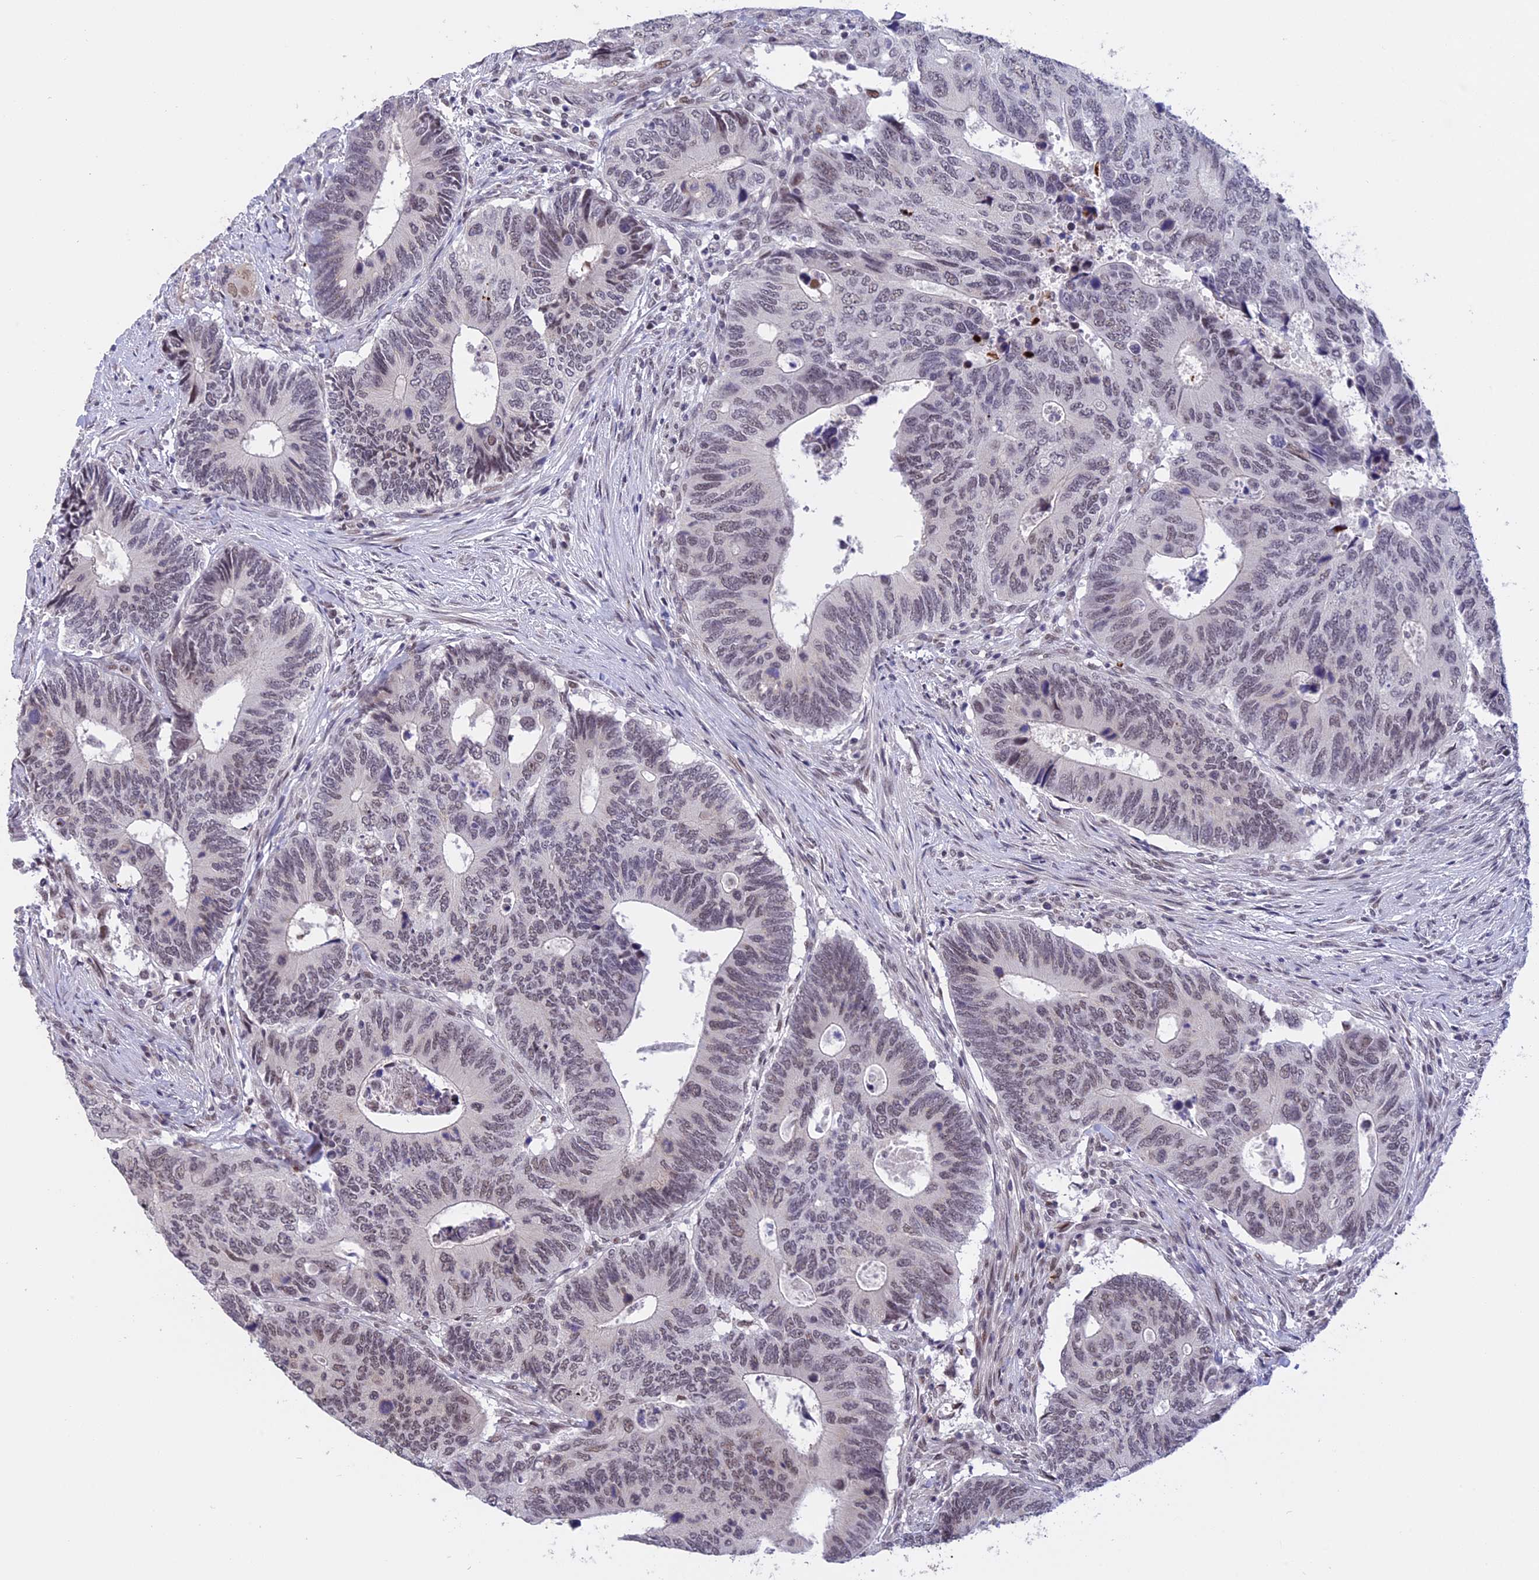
{"staining": {"intensity": "weak", "quantity": "<25%", "location": "nuclear"}, "tissue": "colorectal cancer", "cell_type": "Tumor cells", "image_type": "cancer", "snomed": [{"axis": "morphology", "description": "Adenocarcinoma, NOS"}, {"axis": "topography", "description": "Colon"}], "caption": "High magnification brightfield microscopy of colorectal adenocarcinoma stained with DAB (brown) and counterstained with hematoxylin (blue): tumor cells show no significant expression.", "gene": "POLR2C", "patient": {"sex": "male", "age": 87}}